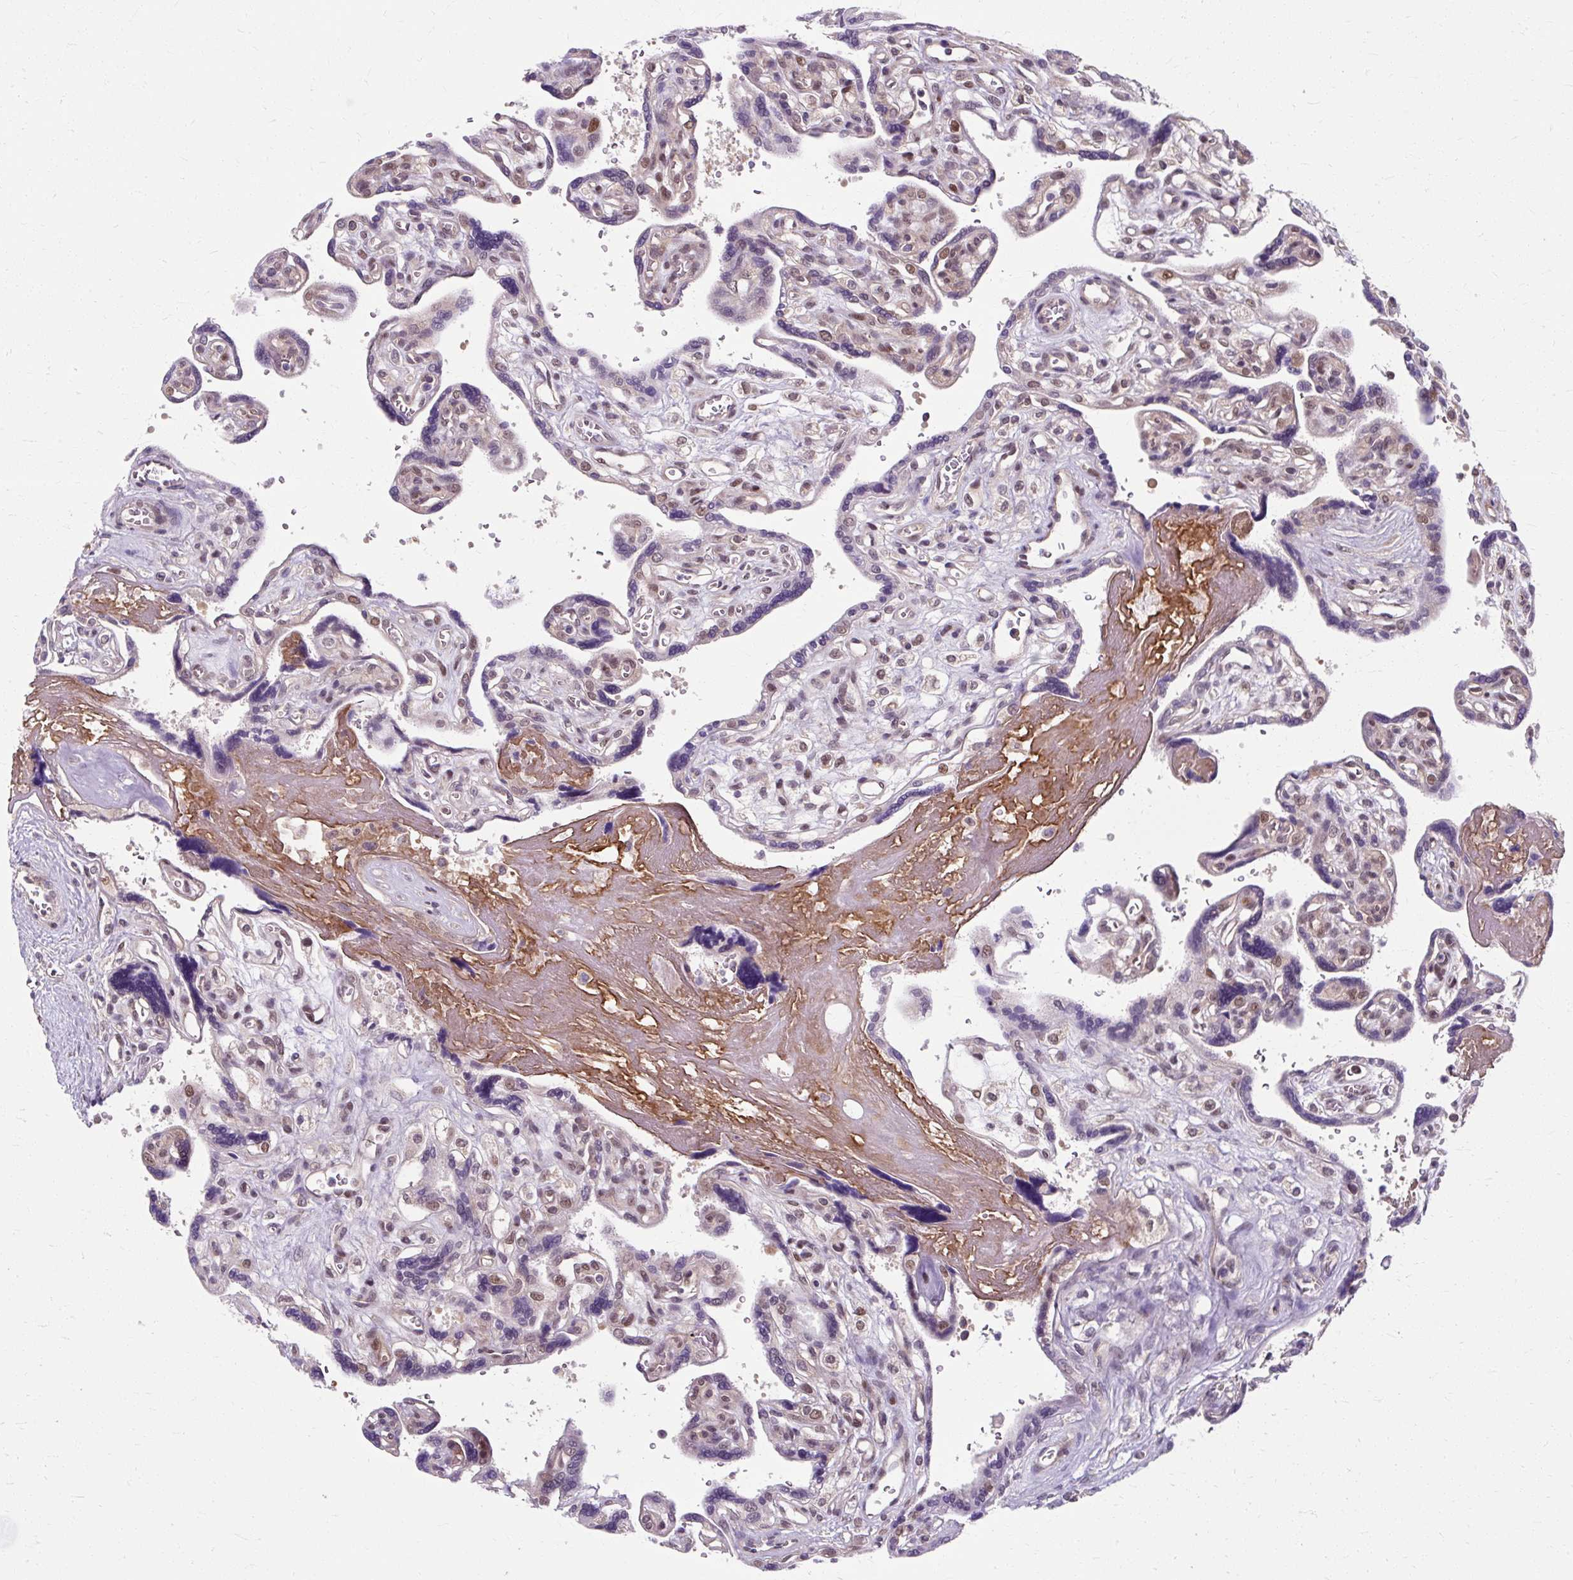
{"staining": {"intensity": "negative", "quantity": "none", "location": "none"}, "tissue": "placenta", "cell_type": "Decidual cells", "image_type": "normal", "snomed": [{"axis": "morphology", "description": "Normal tissue, NOS"}, {"axis": "topography", "description": "Placenta"}], "caption": "IHC of unremarkable placenta demonstrates no positivity in decidual cells.", "gene": "ZNF555", "patient": {"sex": "female", "age": 39}}